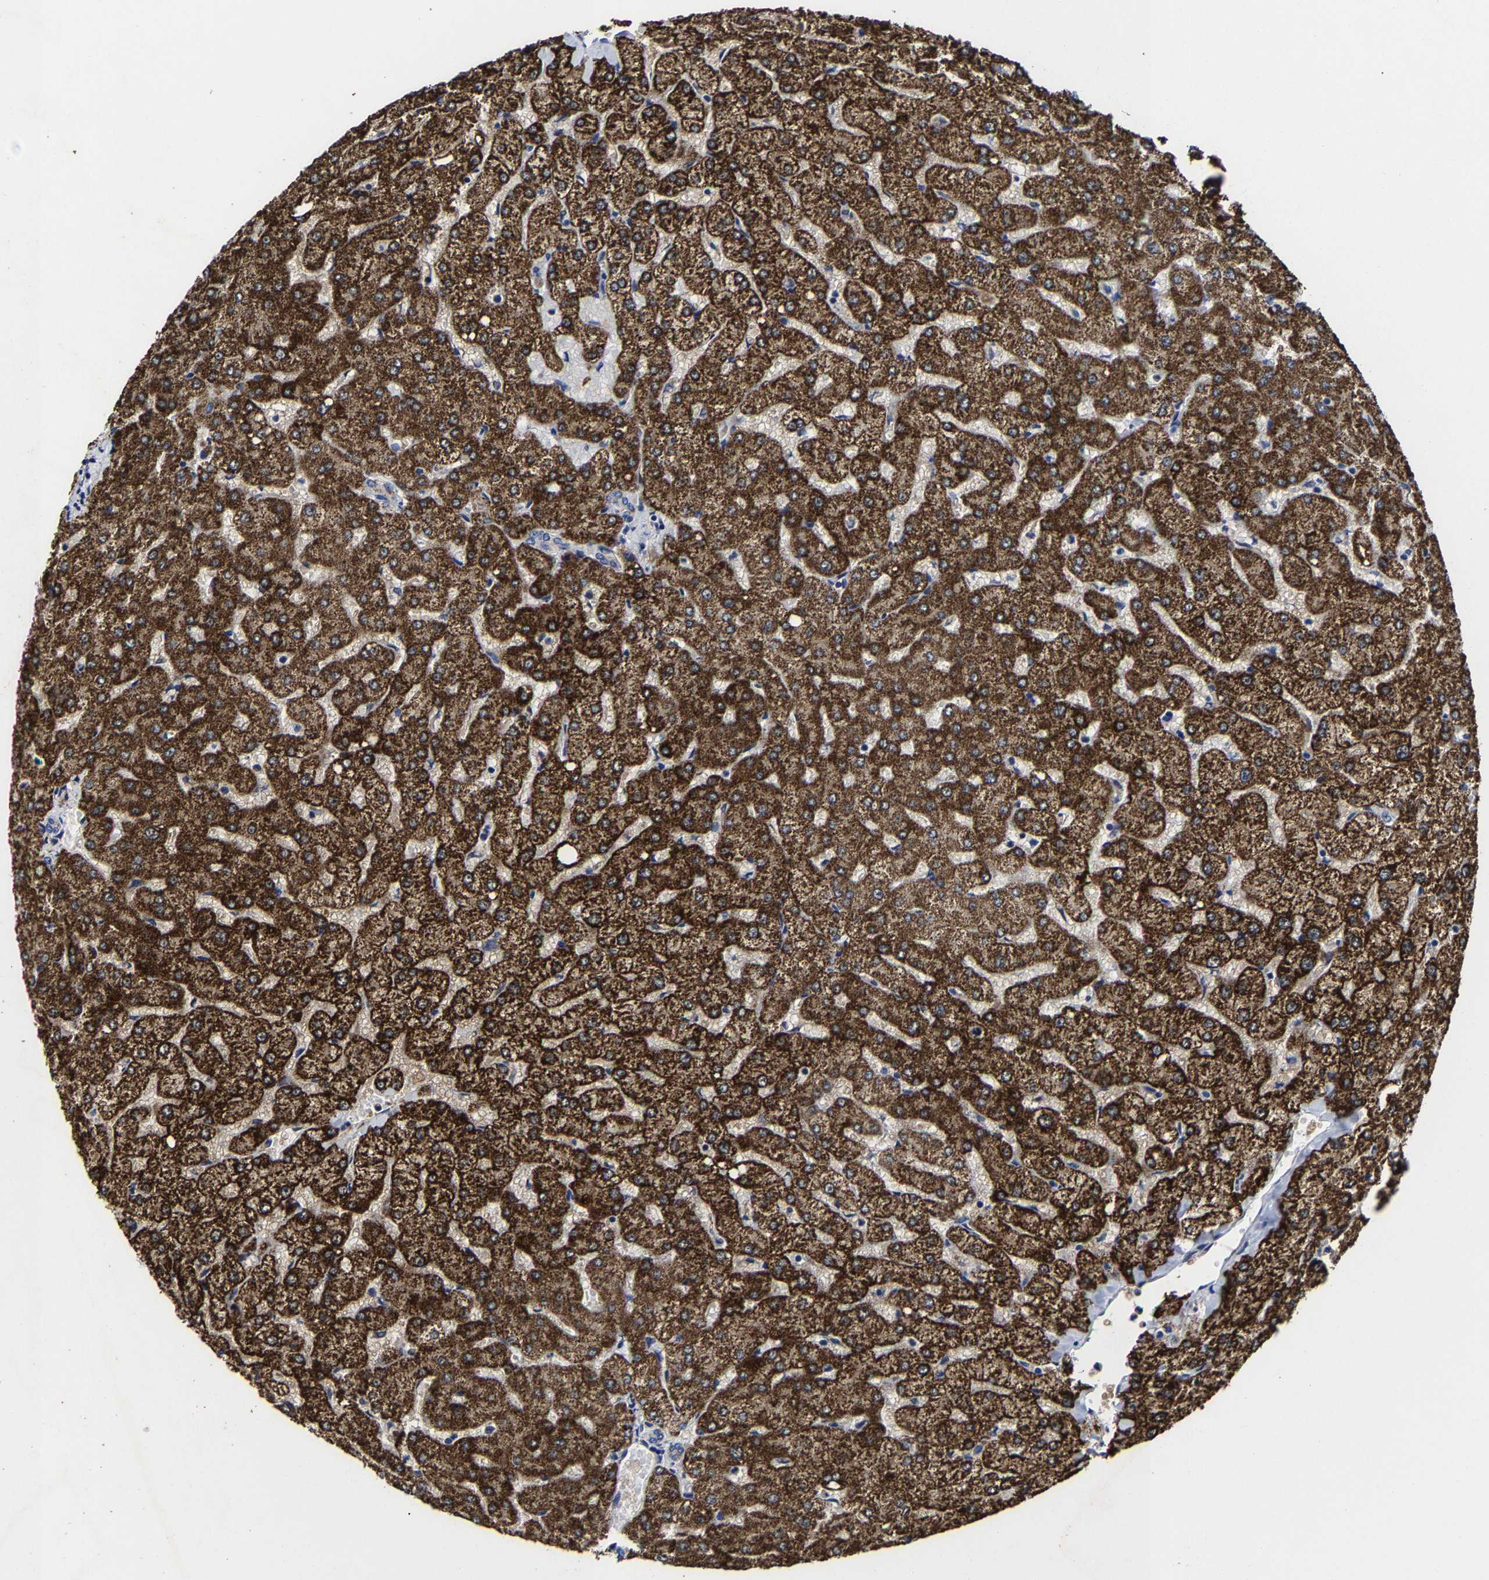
{"staining": {"intensity": "weak", "quantity": "25%-75%", "location": "cytoplasmic/membranous"}, "tissue": "liver", "cell_type": "Cholangiocytes", "image_type": "normal", "snomed": [{"axis": "morphology", "description": "Normal tissue, NOS"}, {"axis": "topography", "description": "Liver"}], "caption": "A brown stain highlights weak cytoplasmic/membranous staining of a protein in cholangiocytes of benign liver. (IHC, brightfield microscopy, high magnification).", "gene": "AASS", "patient": {"sex": "female", "age": 54}}